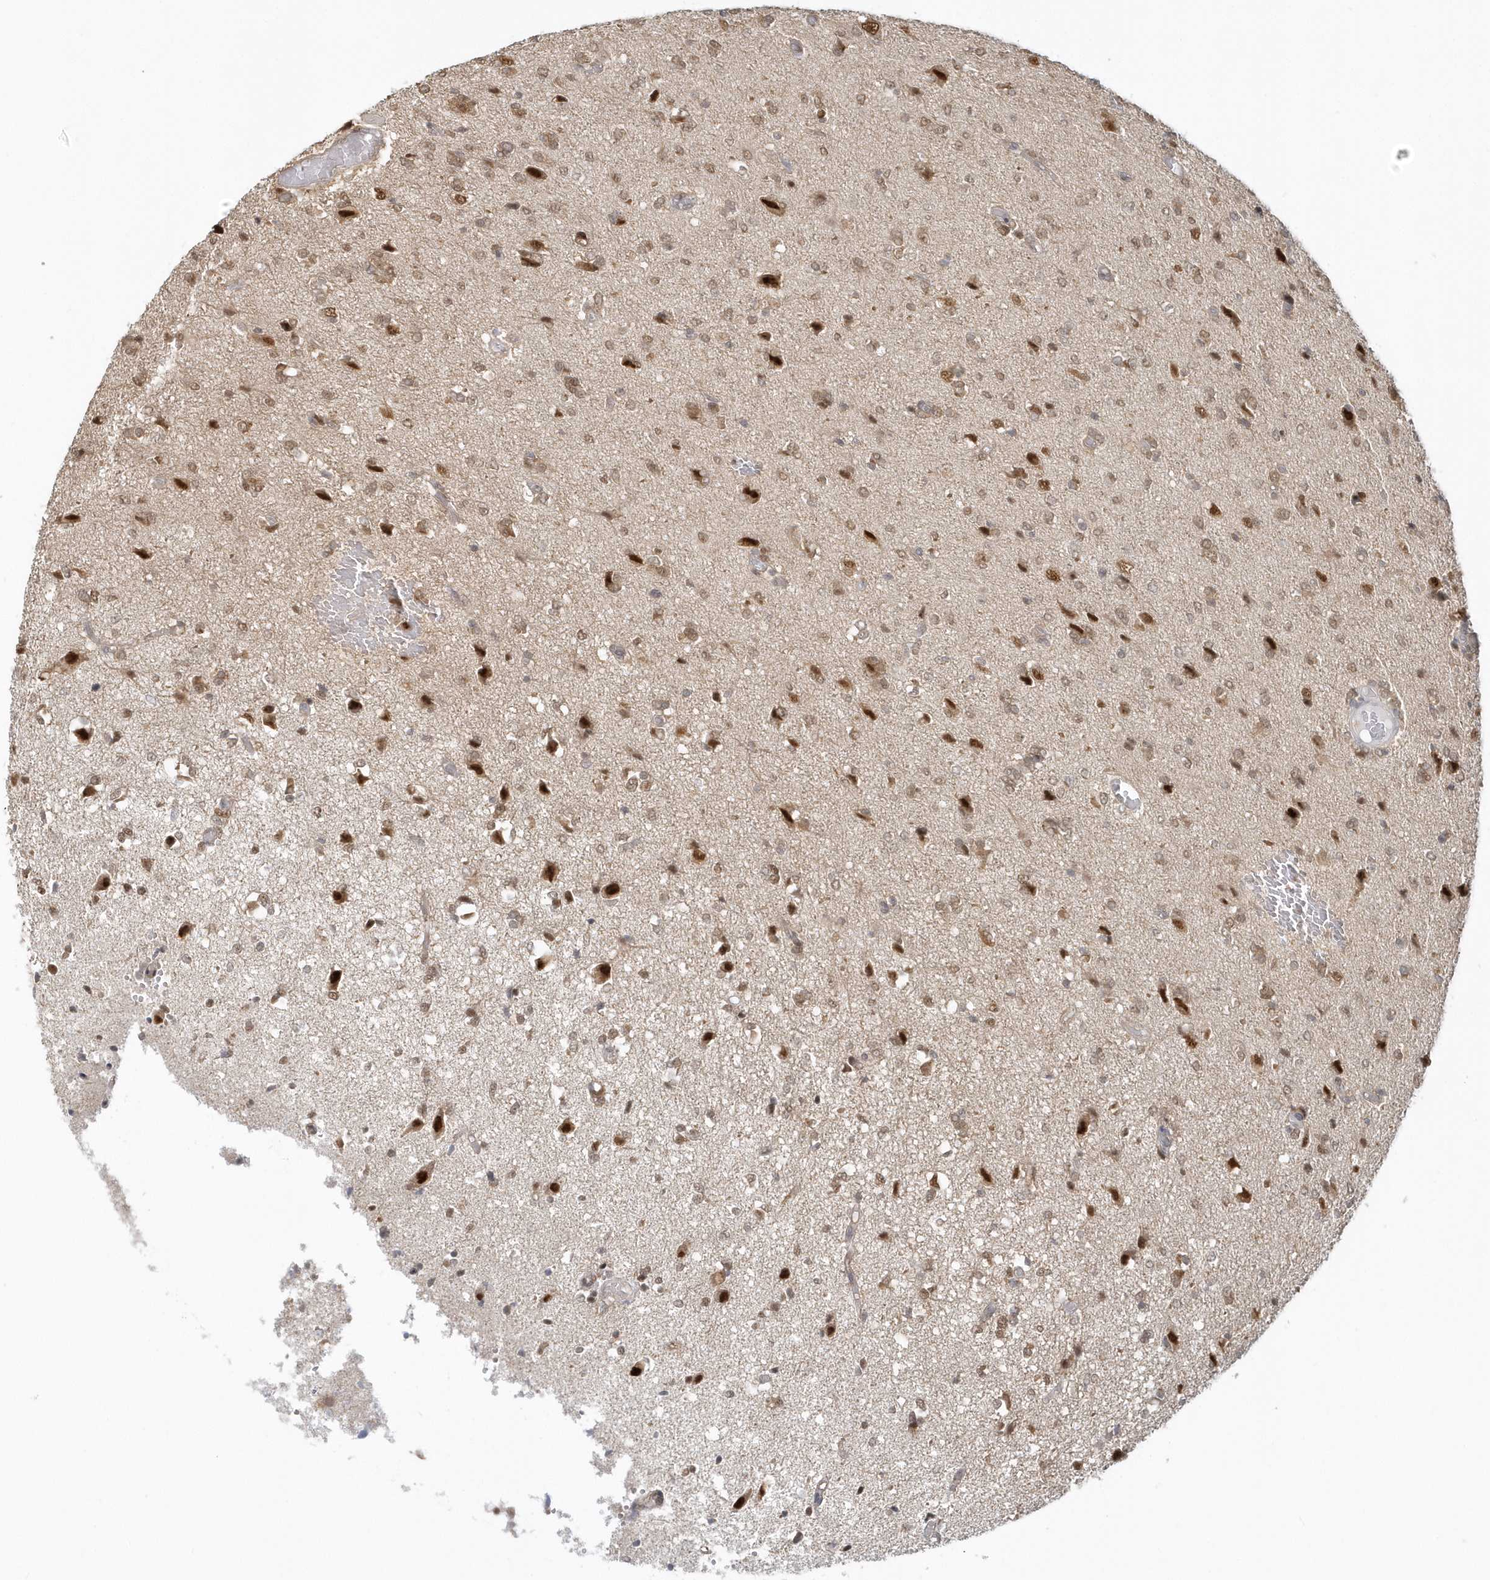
{"staining": {"intensity": "moderate", "quantity": ">75%", "location": "nuclear"}, "tissue": "glioma", "cell_type": "Tumor cells", "image_type": "cancer", "snomed": [{"axis": "morphology", "description": "Glioma, malignant, High grade"}, {"axis": "topography", "description": "Brain"}], "caption": "Immunohistochemistry (IHC) of malignant glioma (high-grade) shows medium levels of moderate nuclear expression in about >75% of tumor cells. (DAB IHC, brown staining for protein, blue staining for nuclei).", "gene": "PSMD6", "patient": {"sex": "female", "age": 59}}